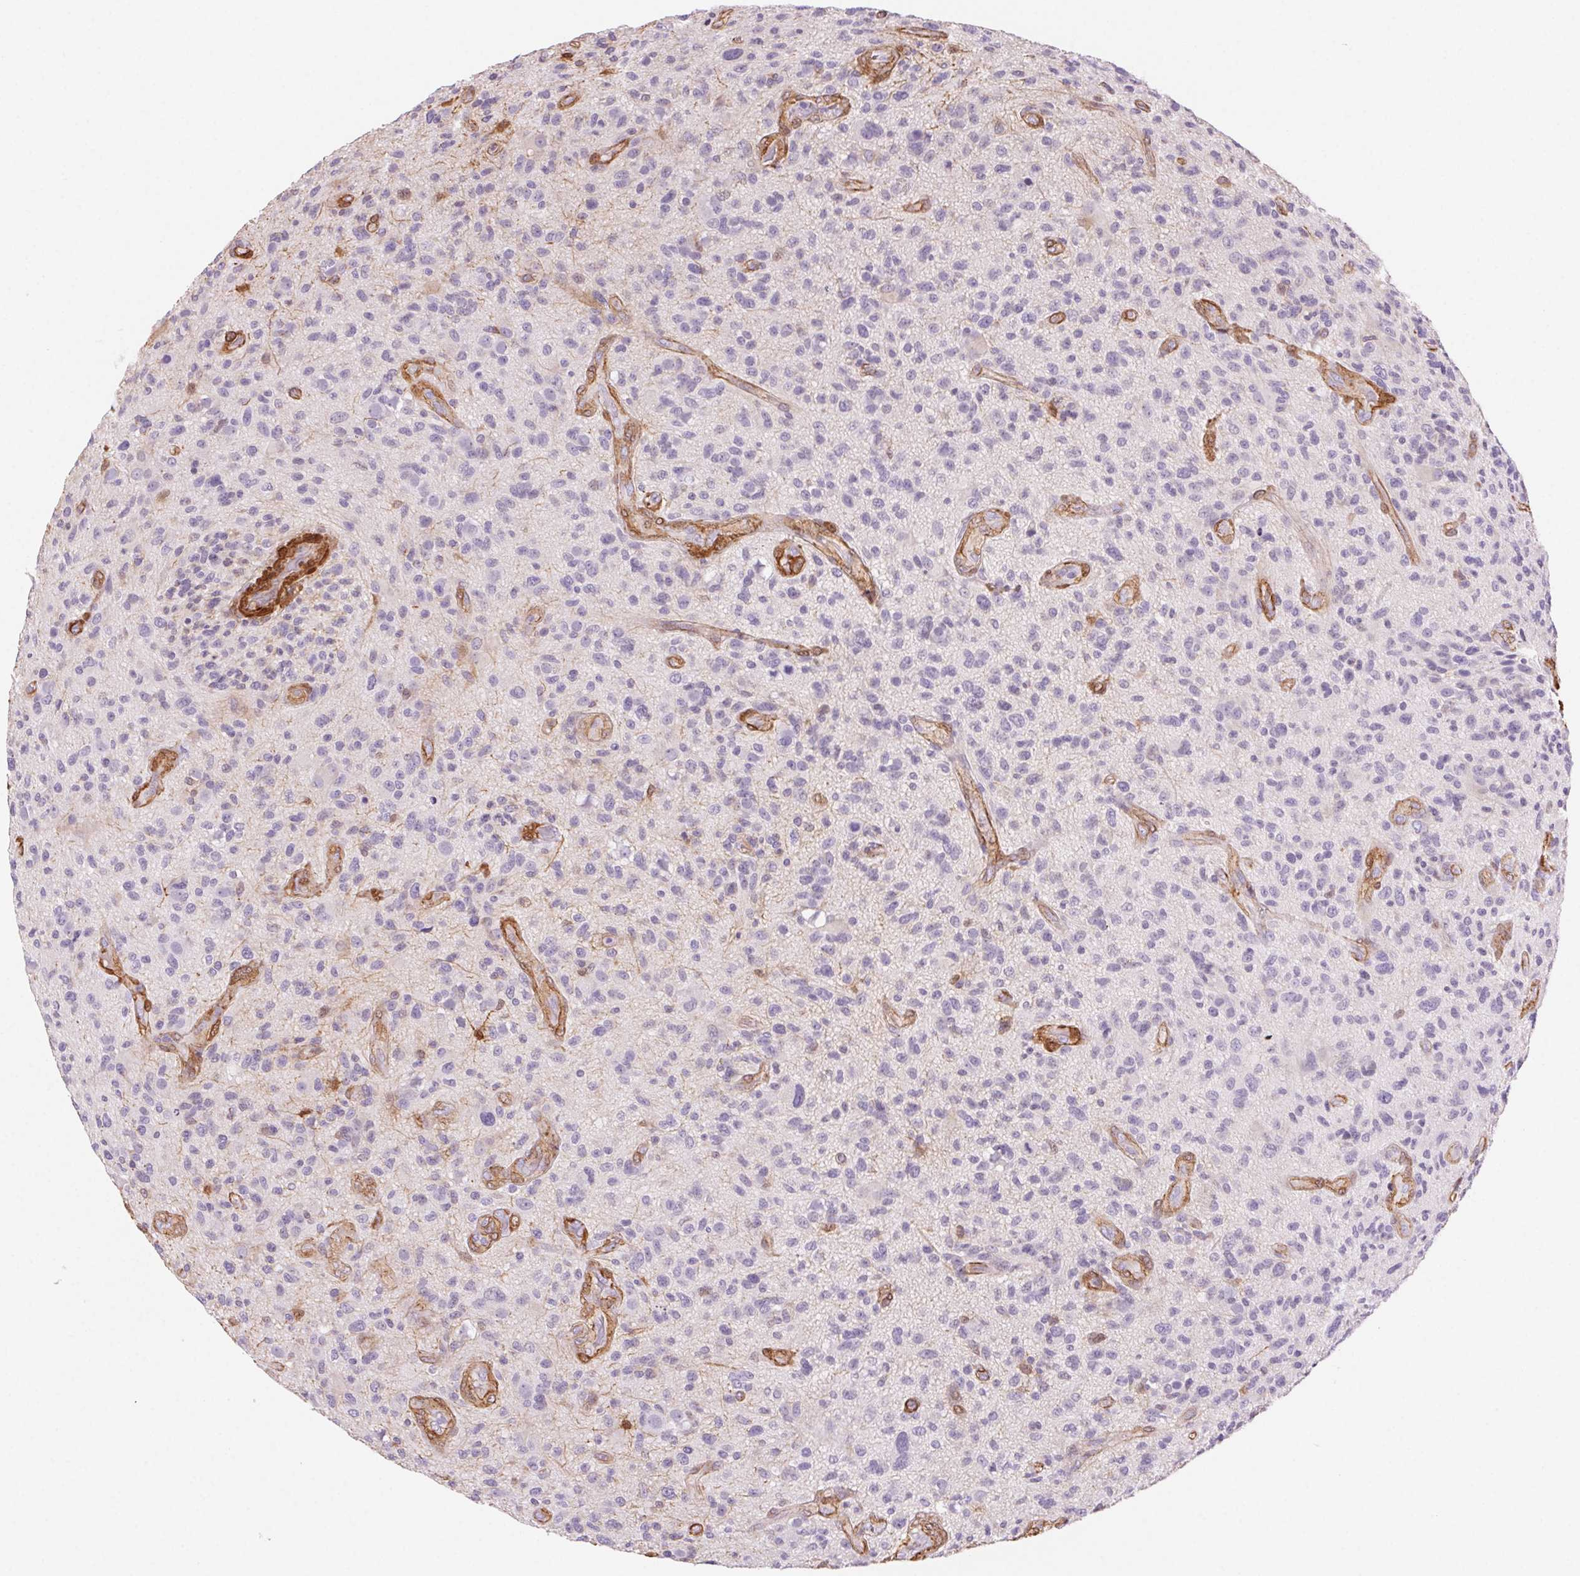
{"staining": {"intensity": "negative", "quantity": "none", "location": "none"}, "tissue": "glioma", "cell_type": "Tumor cells", "image_type": "cancer", "snomed": [{"axis": "morphology", "description": "Glioma, malignant, High grade"}, {"axis": "topography", "description": "Brain"}], "caption": "Human glioma stained for a protein using IHC exhibits no staining in tumor cells.", "gene": "GPX8", "patient": {"sex": "male", "age": 47}}